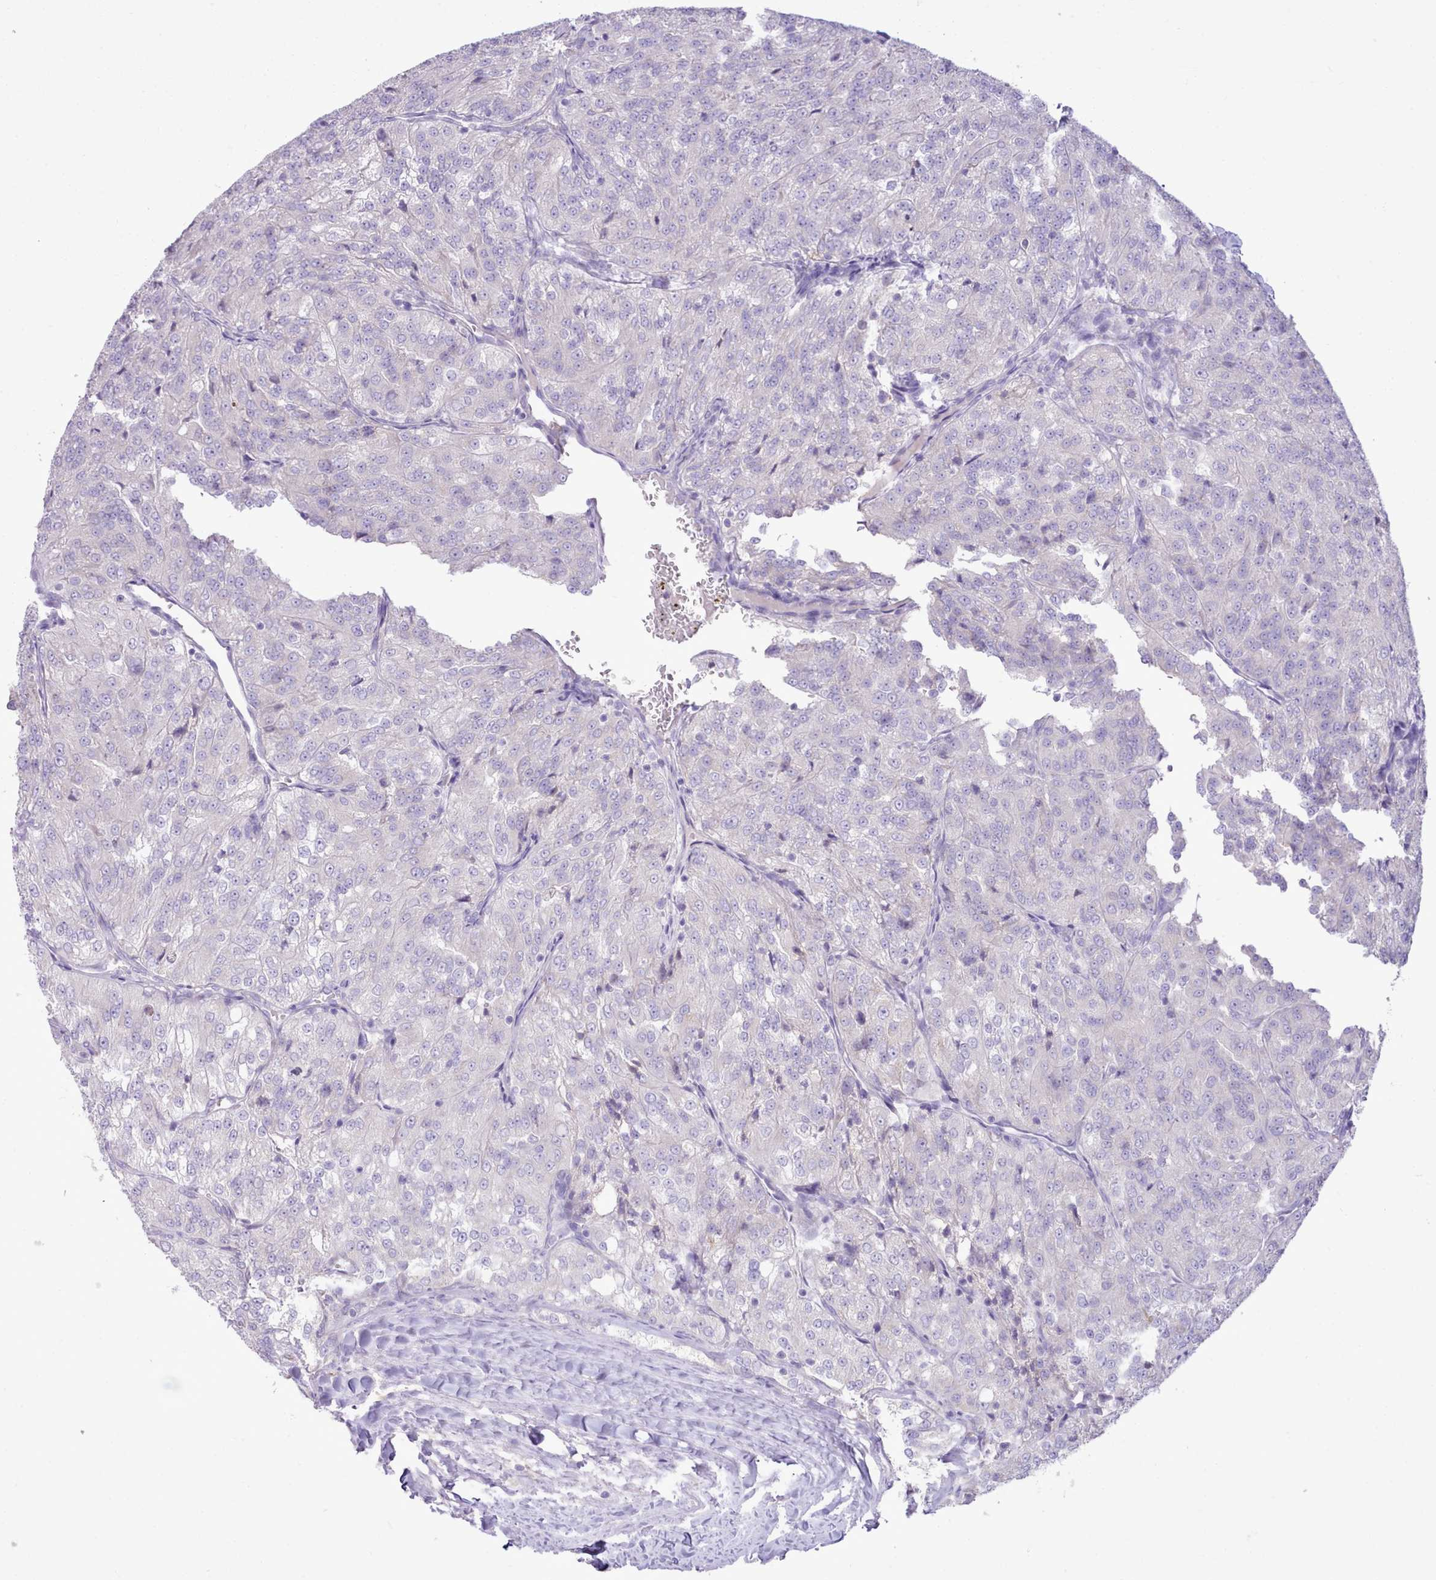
{"staining": {"intensity": "negative", "quantity": "none", "location": "none"}, "tissue": "renal cancer", "cell_type": "Tumor cells", "image_type": "cancer", "snomed": [{"axis": "morphology", "description": "Adenocarcinoma, NOS"}, {"axis": "topography", "description": "Kidney"}], "caption": "The IHC image has no significant staining in tumor cells of adenocarcinoma (renal) tissue.", "gene": "CCL1", "patient": {"sex": "female", "age": 63}}